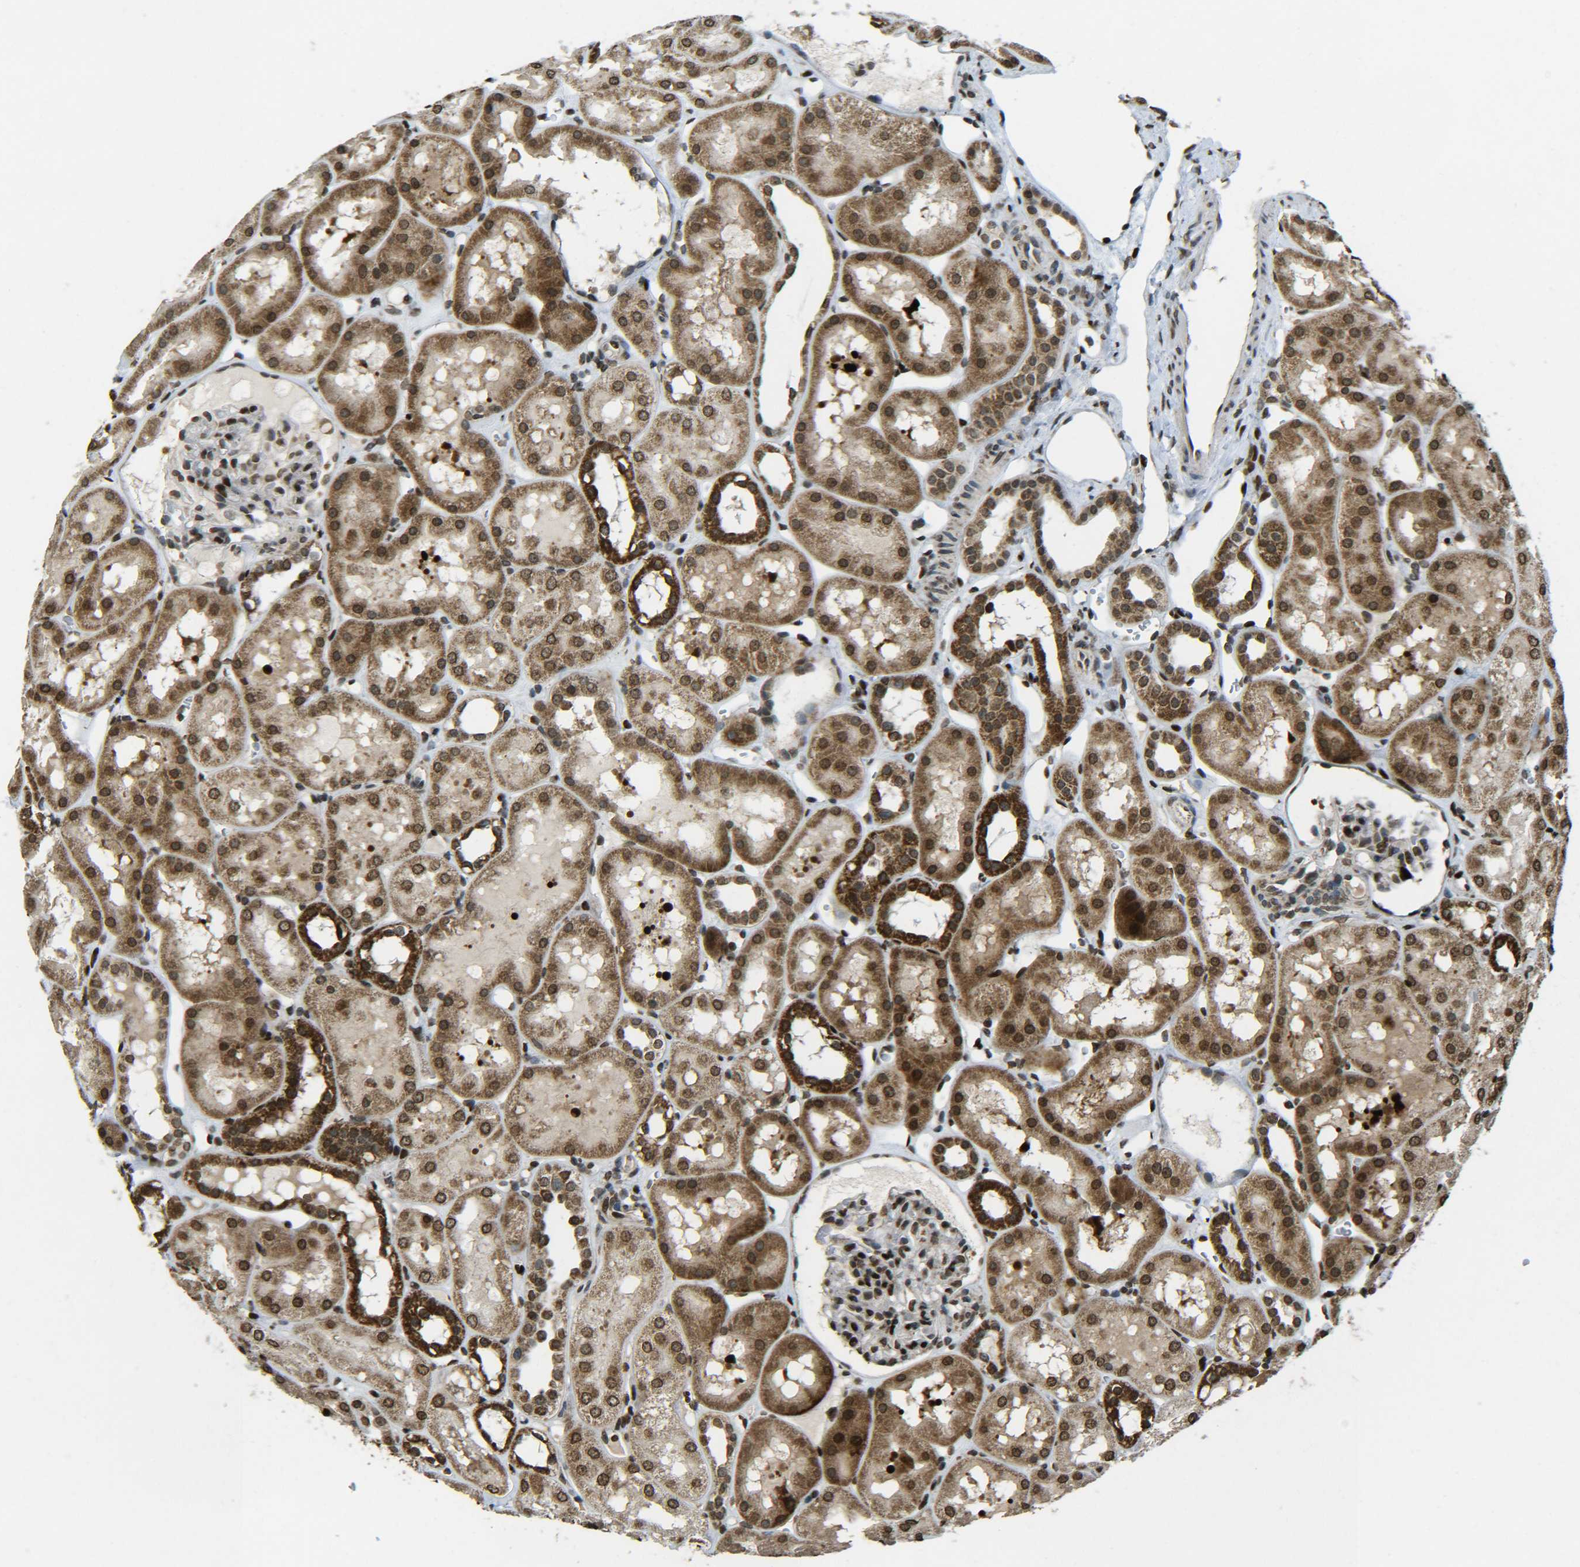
{"staining": {"intensity": "strong", "quantity": ">75%", "location": "nuclear"}, "tissue": "kidney", "cell_type": "Cells in glomeruli", "image_type": "normal", "snomed": [{"axis": "morphology", "description": "Normal tissue, NOS"}, {"axis": "topography", "description": "Kidney"}, {"axis": "topography", "description": "Urinary bladder"}], "caption": "Immunohistochemistry (IHC) (DAB) staining of benign human kidney demonstrates strong nuclear protein staining in about >75% of cells in glomeruli.", "gene": "NEUROG2", "patient": {"sex": "male", "age": 16}}